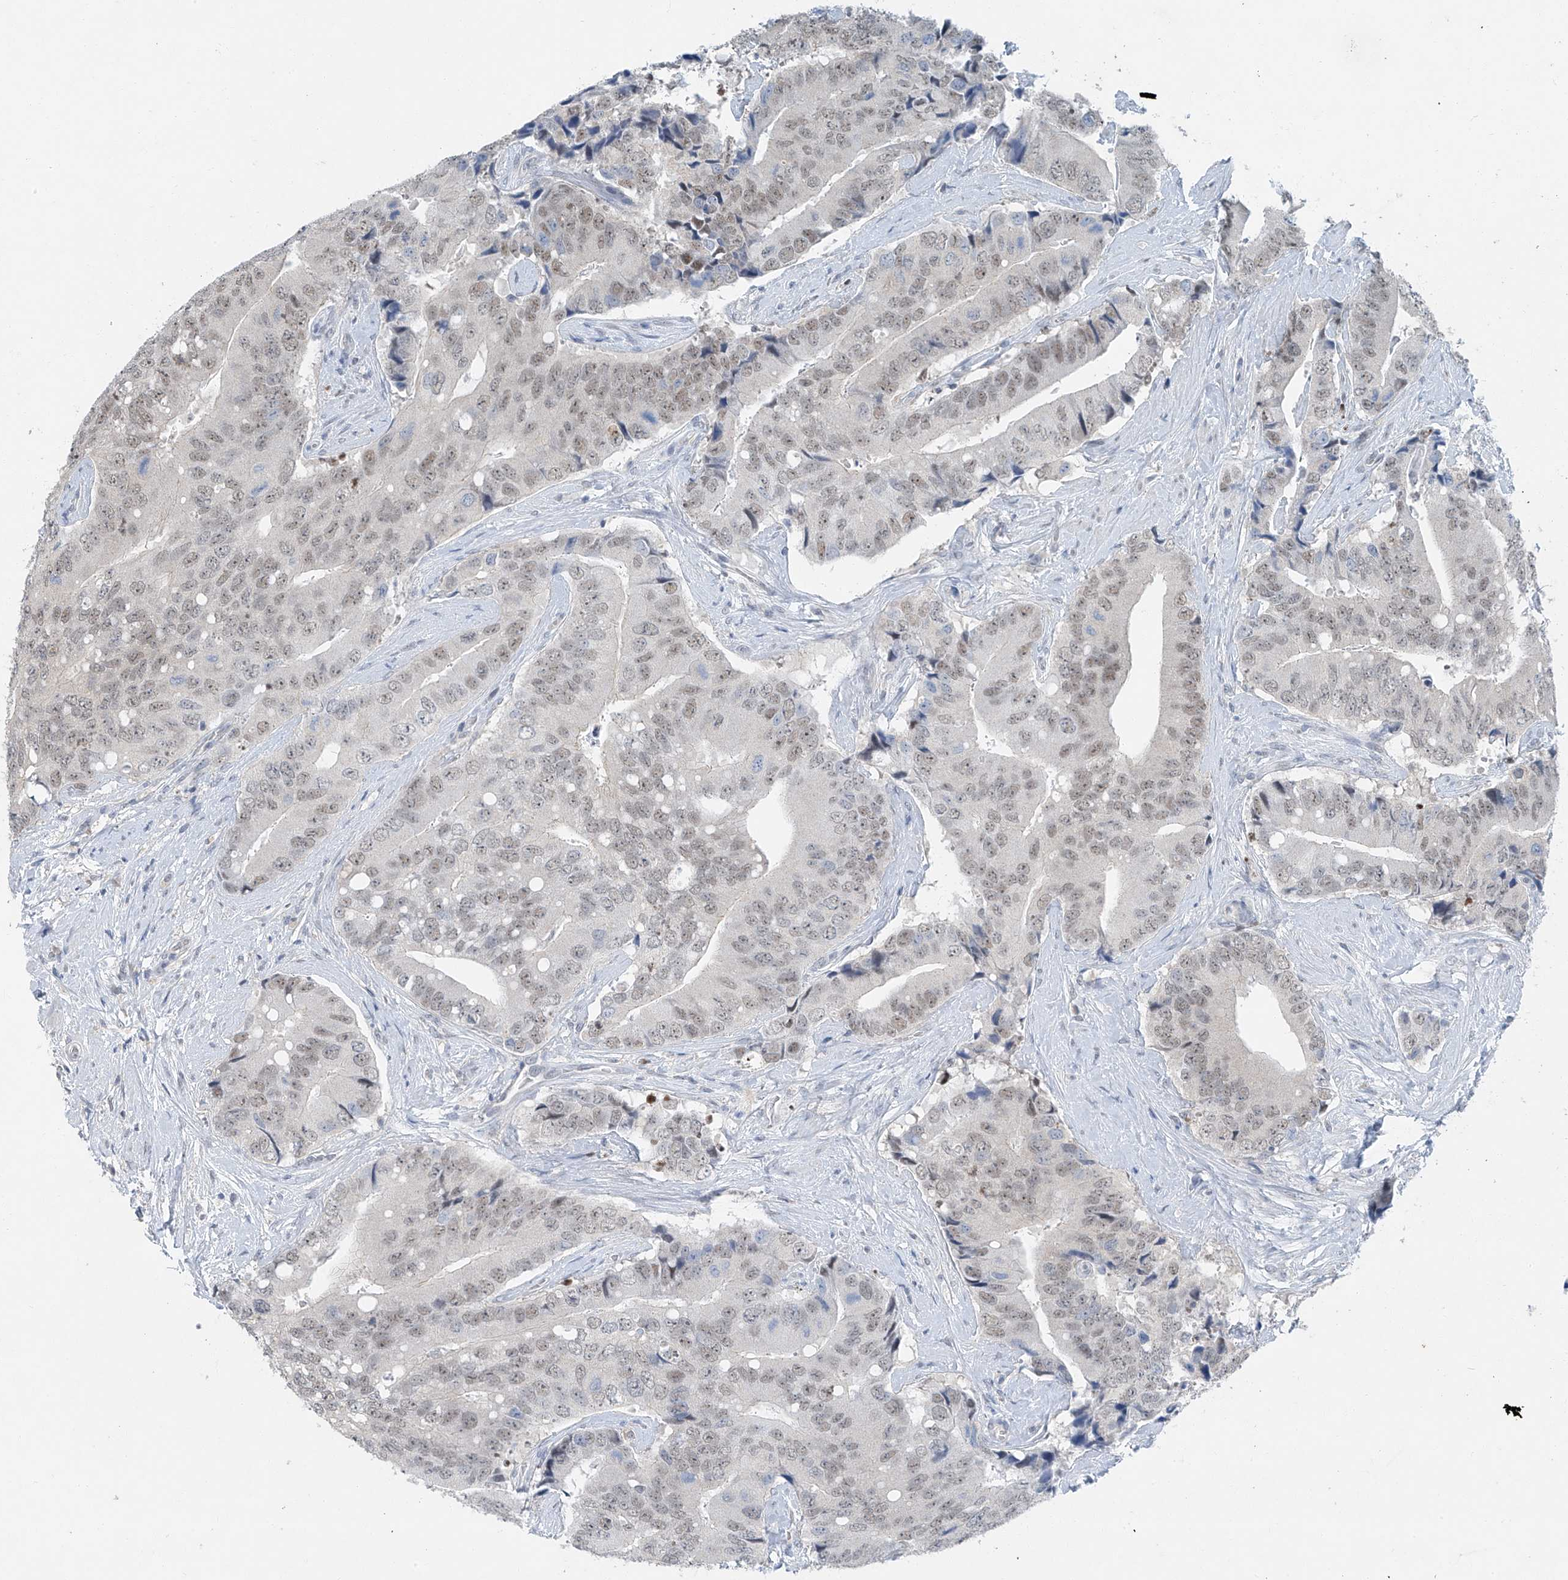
{"staining": {"intensity": "weak", "quantity": "25%-75%", "location": "nuclear"}, "tissue": "prostate cancer", "cell_type": "Tumor cells", "image_type": "cancer", "snomed": [{"axis": "morphology", "description": "Adenocarcinoma, High grade"}, {"axis": "topography", "description": "Prostate"}], "caption": "Protein positivity by immunohistochemistry shows weak nuclear positivity in approximately 25%-75% of tumor cells in high-grade adenocarcinoma (prostate).", "gene": "TAF8", "patient": {"sex": "male", "age": 70}}